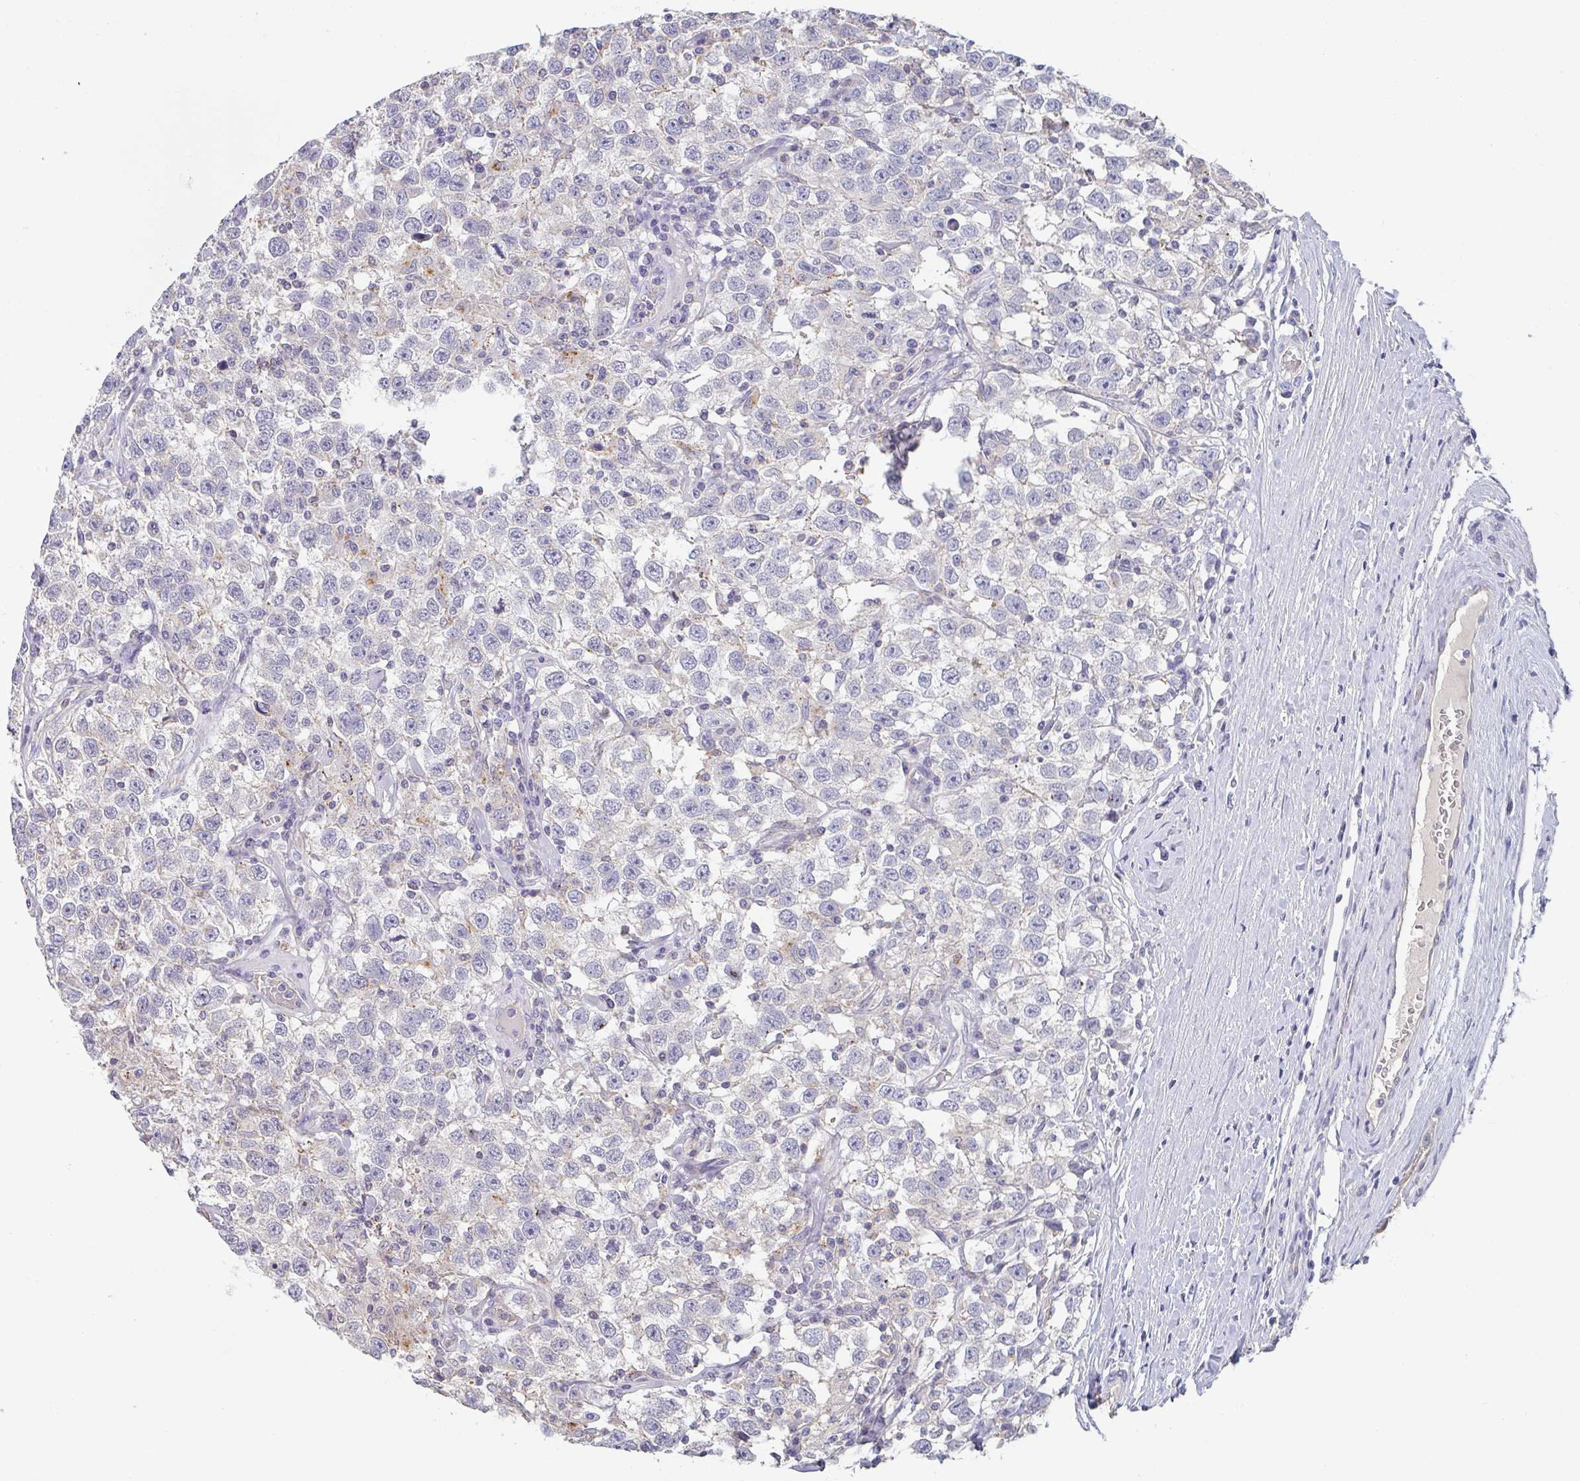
{"staining": {"intensity": "negative", "quantity": "none", "location": "none"}, "tissue": "testis cancer", "cell_type": "Tumor cells", "image_type": "cancer", "snomed": [{"axis": "morphology", "description": "Seminoma, NOS"}, {"axis": "topography", "description": "Testis"}], "caption": "The image displays no significant staining in tumor cells of testis cancer (seminoma). The staining is performed using DAB brown chromogen with nuclei counter-stained in using hematoxylin.", "gene": "CHMP5", "patient": {"sex": "male", "age": 41}}